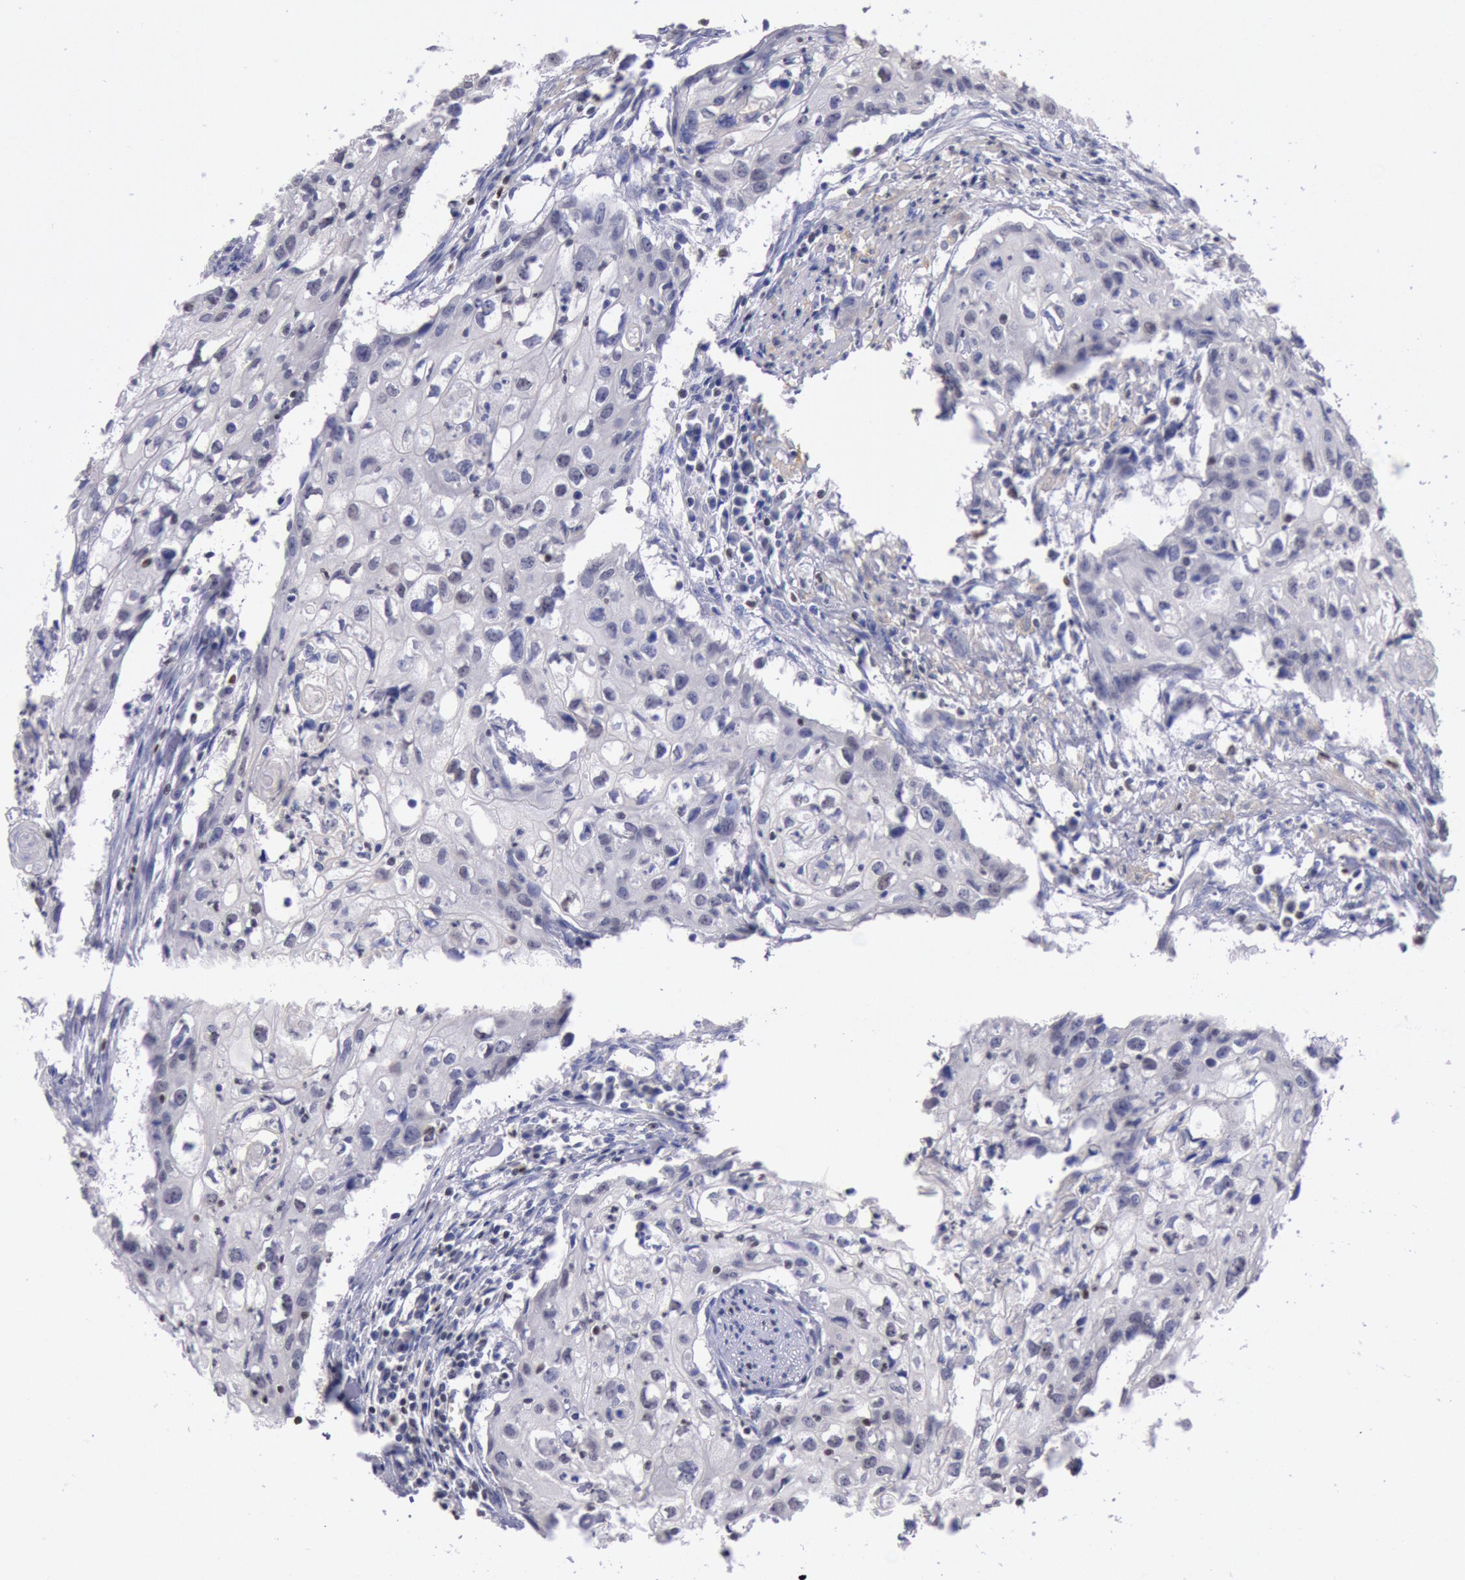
{"staining": {"intensity": "negative", "quantity": "none", "location": "none"}, "tissue": "urothelial cancer", "cell_type": "Tumor cells", "image_type": "cancer", "snomed": [{"axis": "morphology", "description": "Urothelial carcinoma, High grade"}, {"axis": "topography", "description": "Urinary bladder"}], "caption": "The histopathology image demonstrates no staining of tumor cells in high-grade urothelial carcinoma.", "gene": "RPS6KA5", "patient": {"sex": "male", "age": 54}}